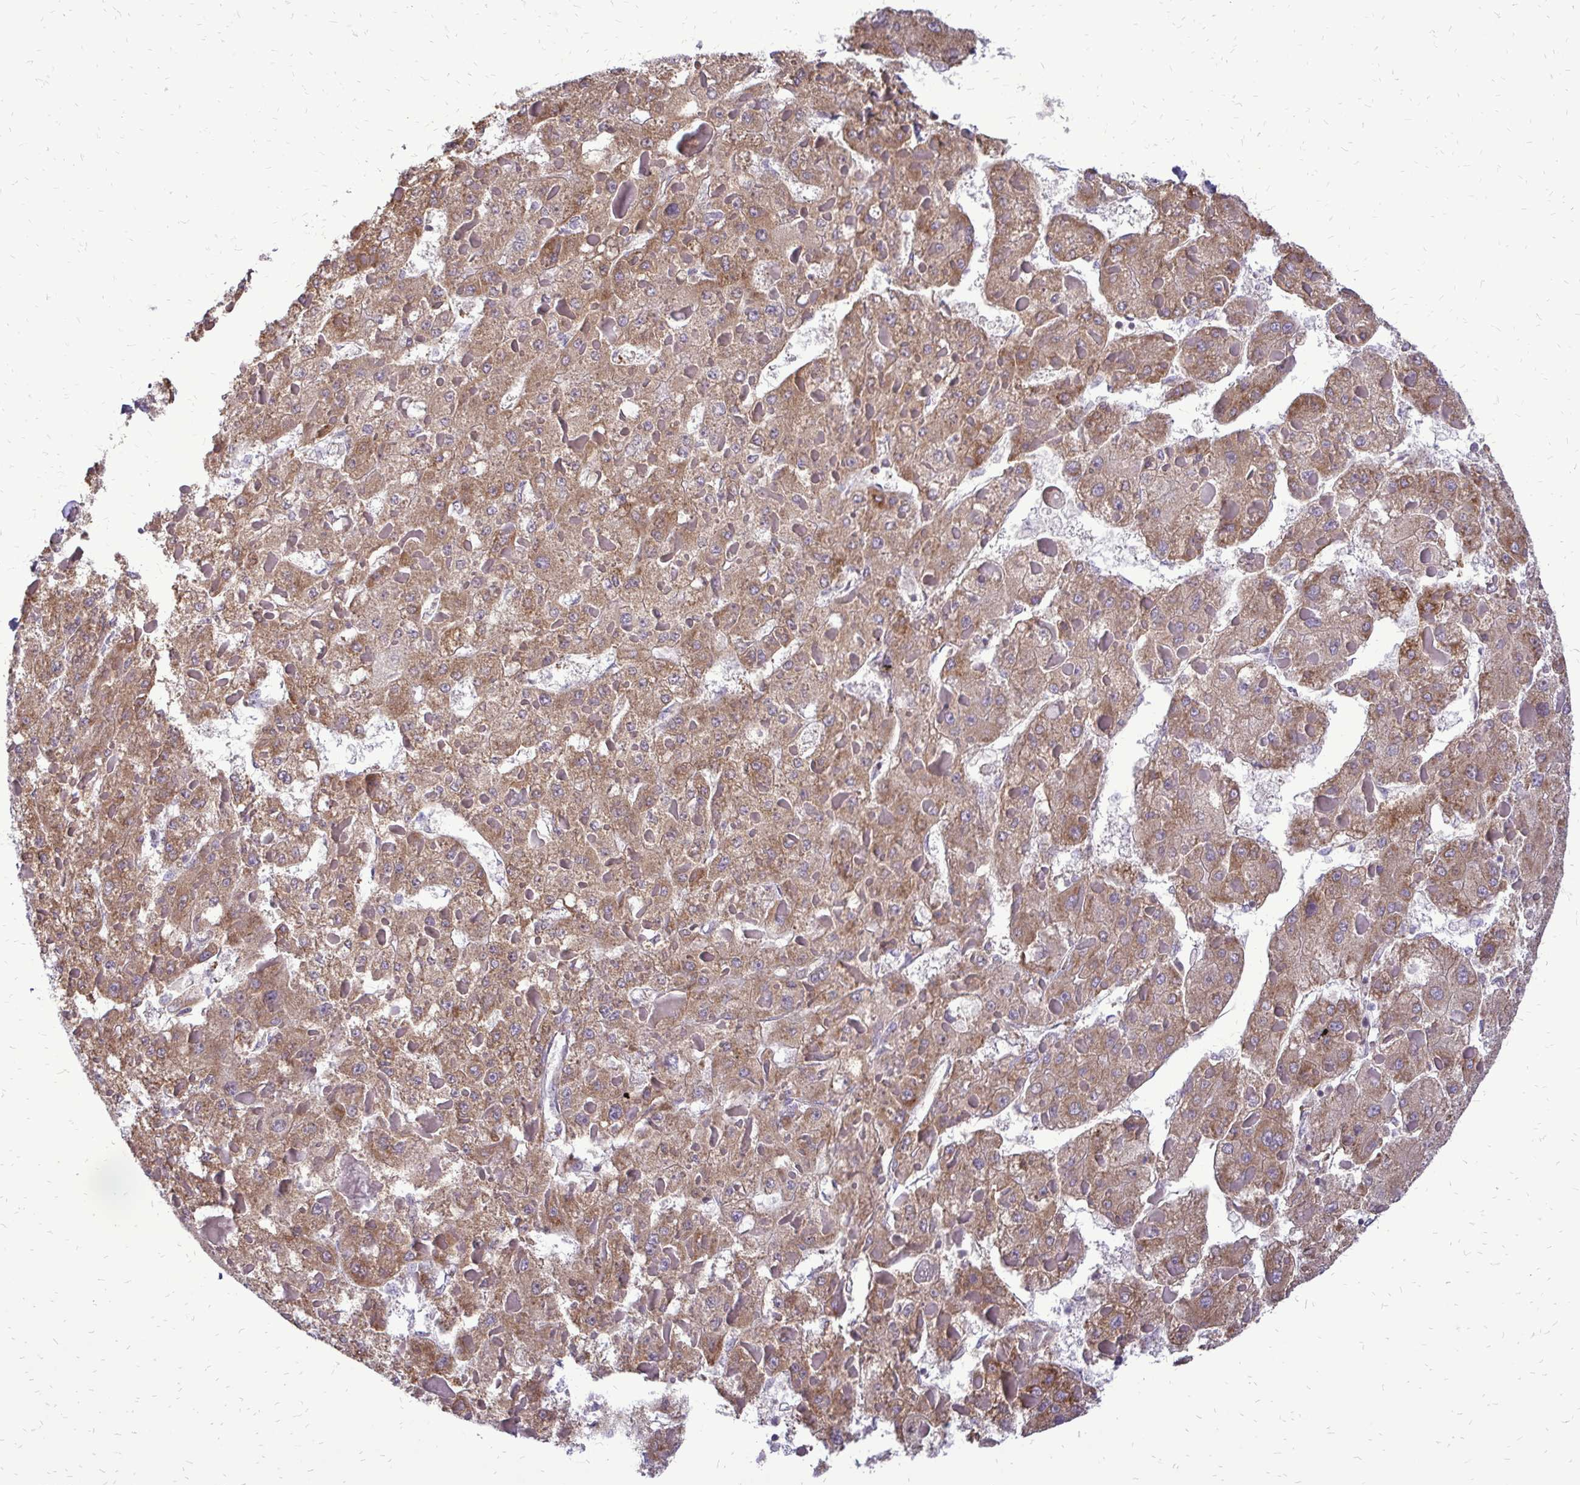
{"staining": {"intensity": "moderate", "quantity": ">75%", "location": "cytoplasmic/membranous"}, "tissue": "liver cancer", "cell_type": "Tumor cells", "image_type": "cancer", "snomed": [{"axis": "morphology", "description": "Carcinoma, Hepatocellular, NOS"}, {"axis": "topography", "description": "Liver"}], "caption": "Immunohistochemistry photomicrograph of neoplastic tissue: liver cancer (hepatocellular carcinoma) stained using IHC demonstrates medium levels of moderate protein expression localized specifically in the cytoplasmic/membranous of tumor cells, appearing as a cytoplasmic/membranous brown color.", "gene": "RPS3", "patient": {"sex": "female", "age": 73}}